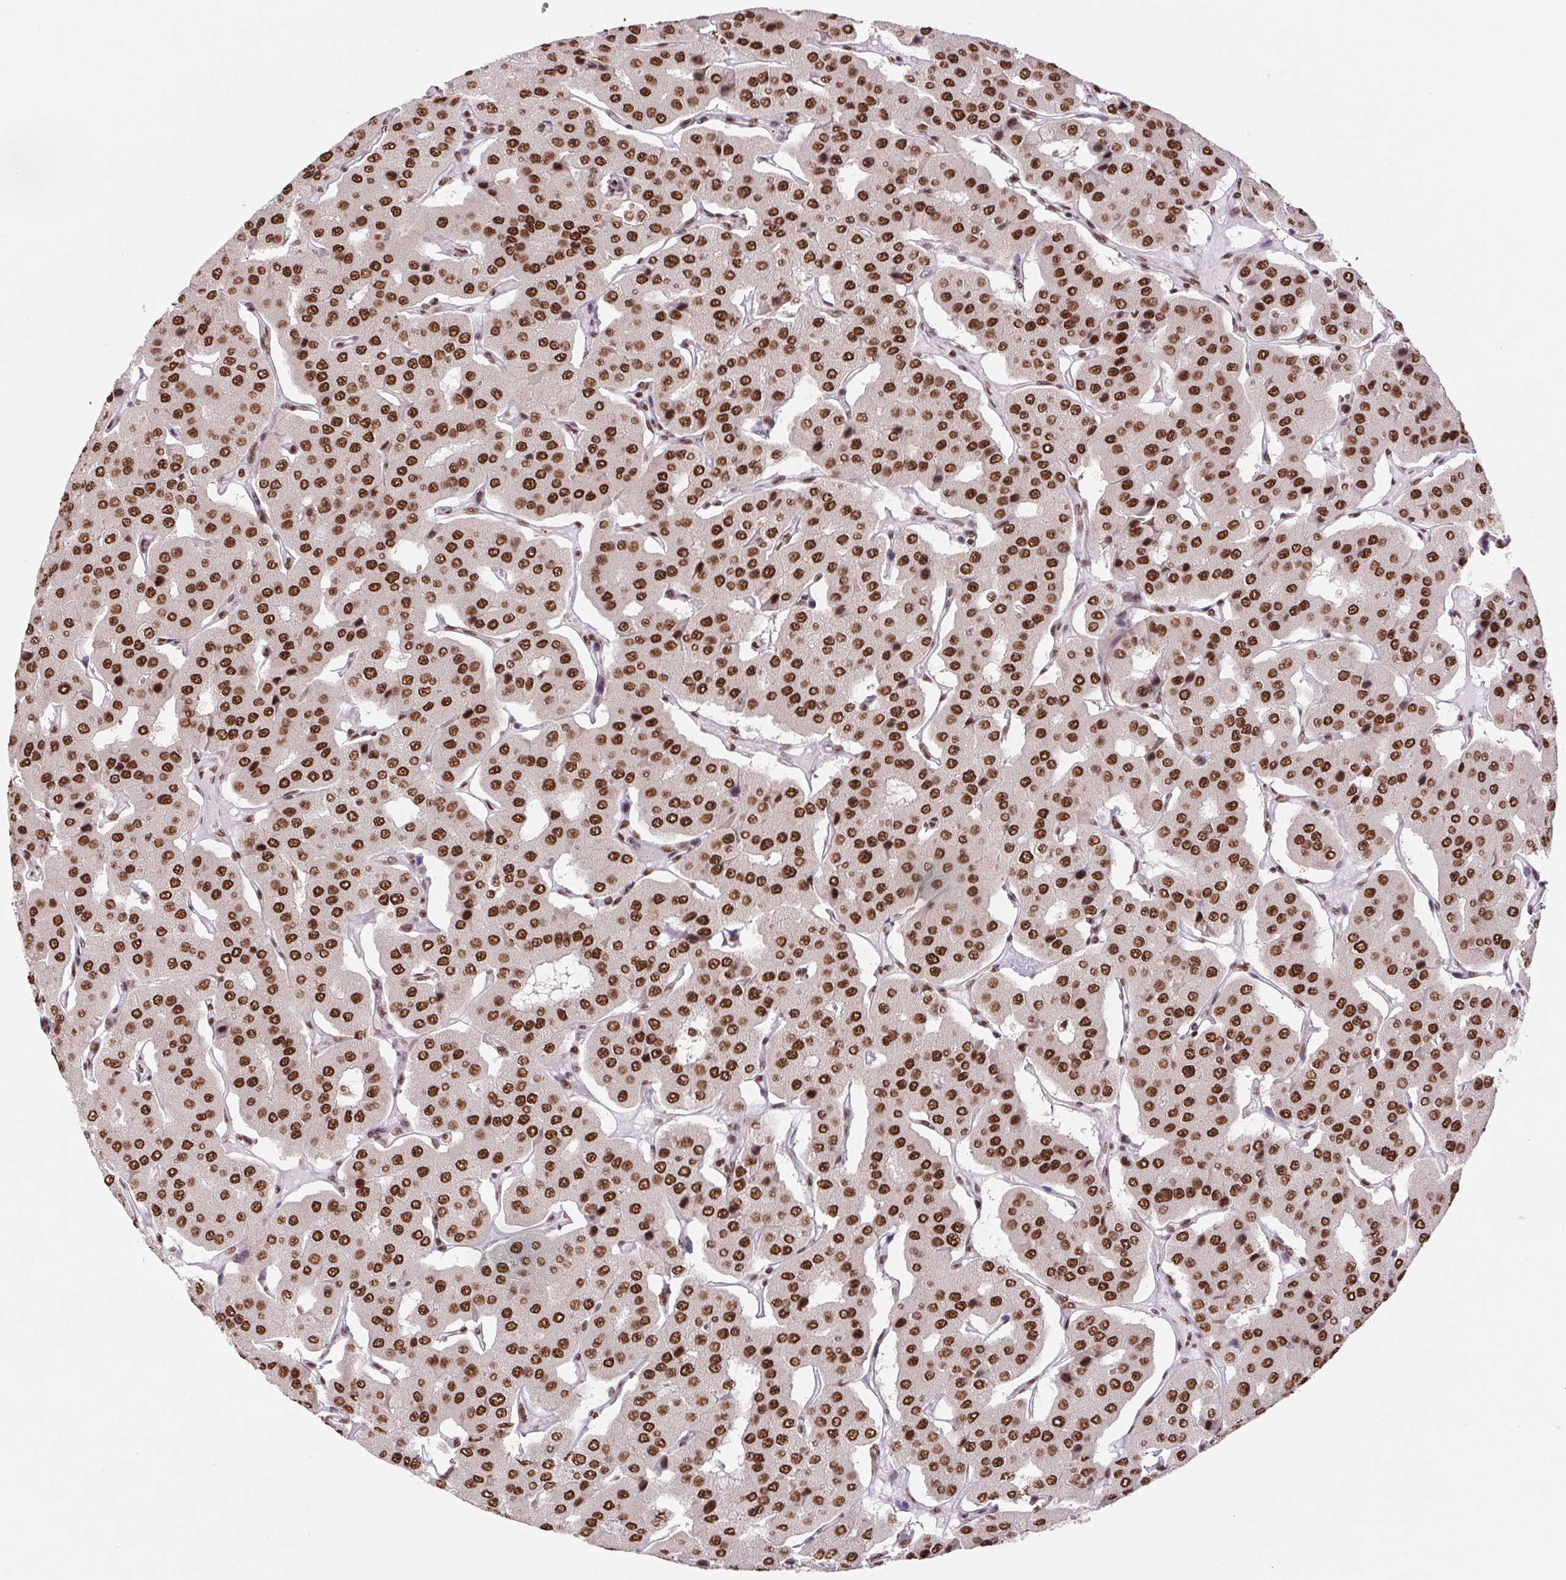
{"staining": {"intensity": "strong", "quantity": ">75%", "location": "nuclear"}, "tissue": "parathyroid gland", "cell_type": "Glandular cells", "image_type": "normal", "snomed": [{"axis": "morphology", "description": "Normal tissue, NOS"}, {"axis": "morphology", "description": "Adenoma, NOS"}, {"axis": "topography", "description": "Parathyroid gland"}], "caption": "Parathyroid gland stained for a protein (brown) reveals strong nuclear positive staining in approximately >75% of glandular cells.", "gene": "ZNF207", "patient": {"sex": "female", "age": 86}}